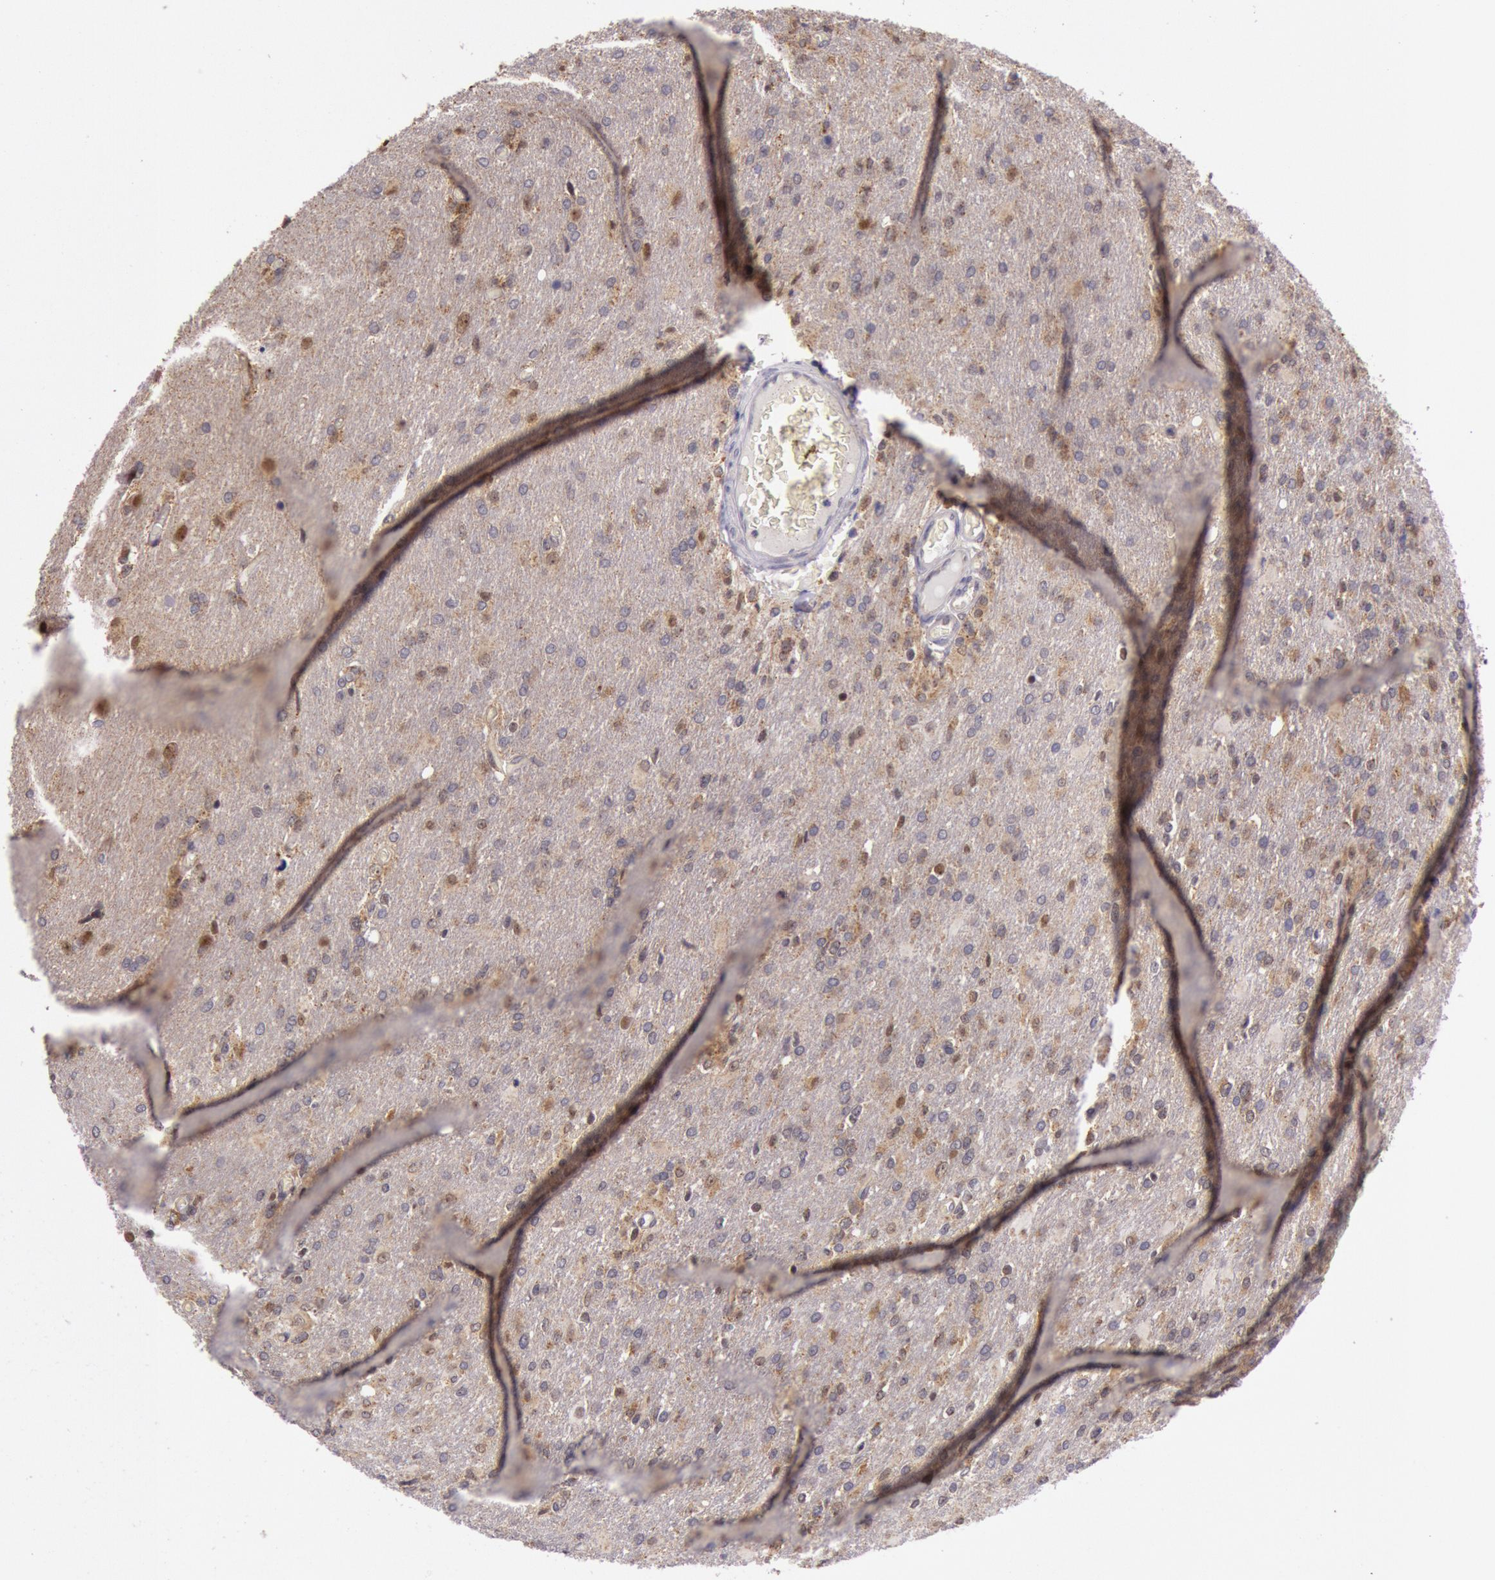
{"staining": {"intensity": "moderate", "quantity": ">75%", "location": "cytoplasmic/membranous,nuclear"}, "tissue": "glioma", "cell_type": "Tumor cells", "image_type": "cancer", "snomed": [{"axis": "morphology", "description": "Glioma, malignant, High grade"}, {"axis": "topography", "description": "Brain"}], "caption": "This image exhibits immunohistochemistry staining of human malignant glioma (high-grade), with medium moderate cytoplasmic/membranous and nuclear expression in approximately >75% of tumor cells.", "gene": "CDK16", "patient": {"sex": "male", "age": 68}}